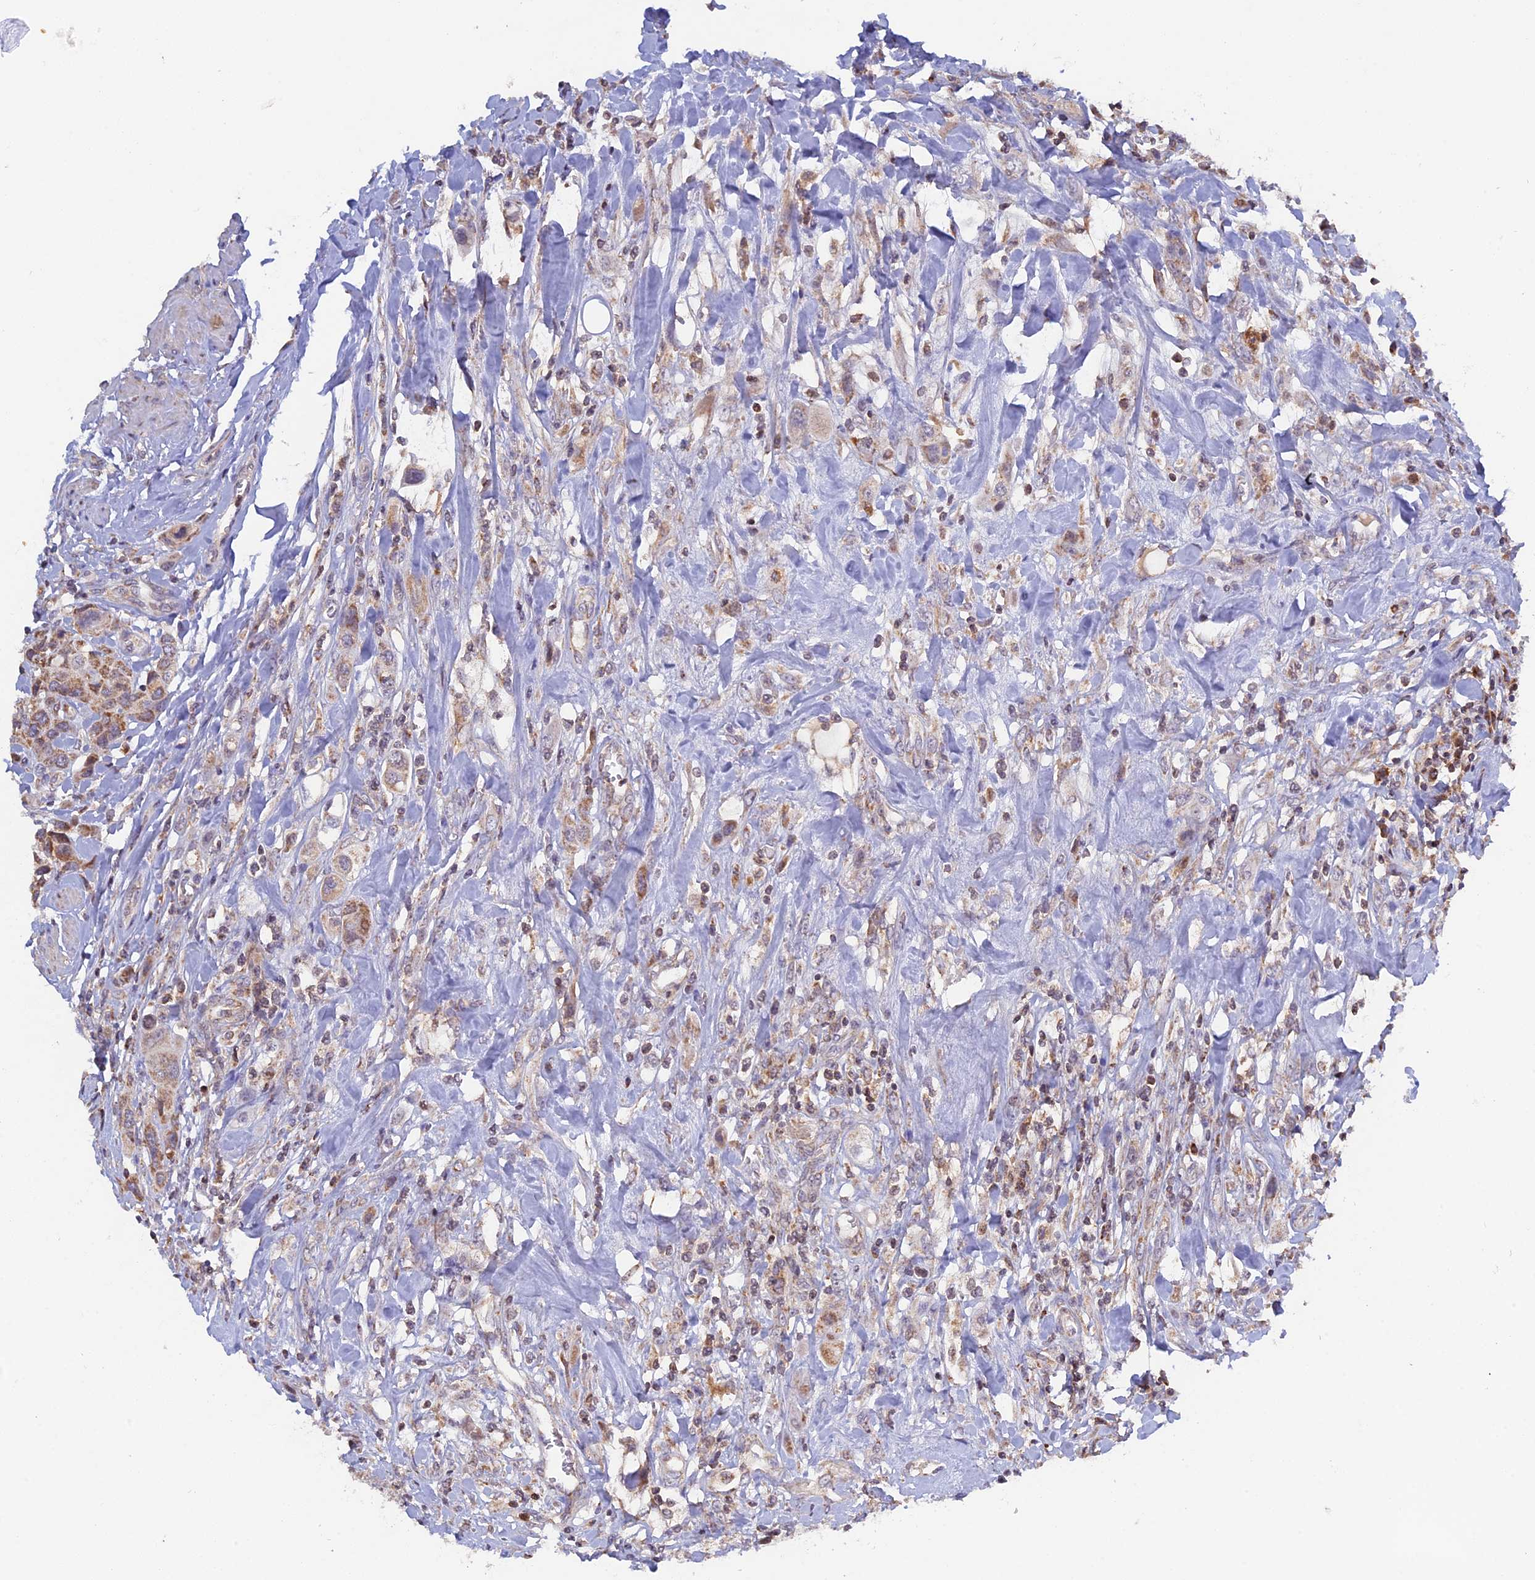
{"staining": {"intensity": "moderate", "quantity": "25%-75%", "location": "cytoplasmic/membranous"}, "tissue": "urothelial cancer", "cell_type": "Tumor cells", "image_type": "cancer", "snomed": [{"axis": "morphology", "description": "Urothelial carcinoma, High grade"}, {"axis": "topography", "description": "Urinary bladder"}], "caption": "Tumor cells demonstrate medium levels of moderate cytoplasmic/membranous expression in about 25%-75% of cells in urothelial carcinoma (high-grade).", "gene": "MPV17L", "patient": {"sex": "male", "age": 50}}